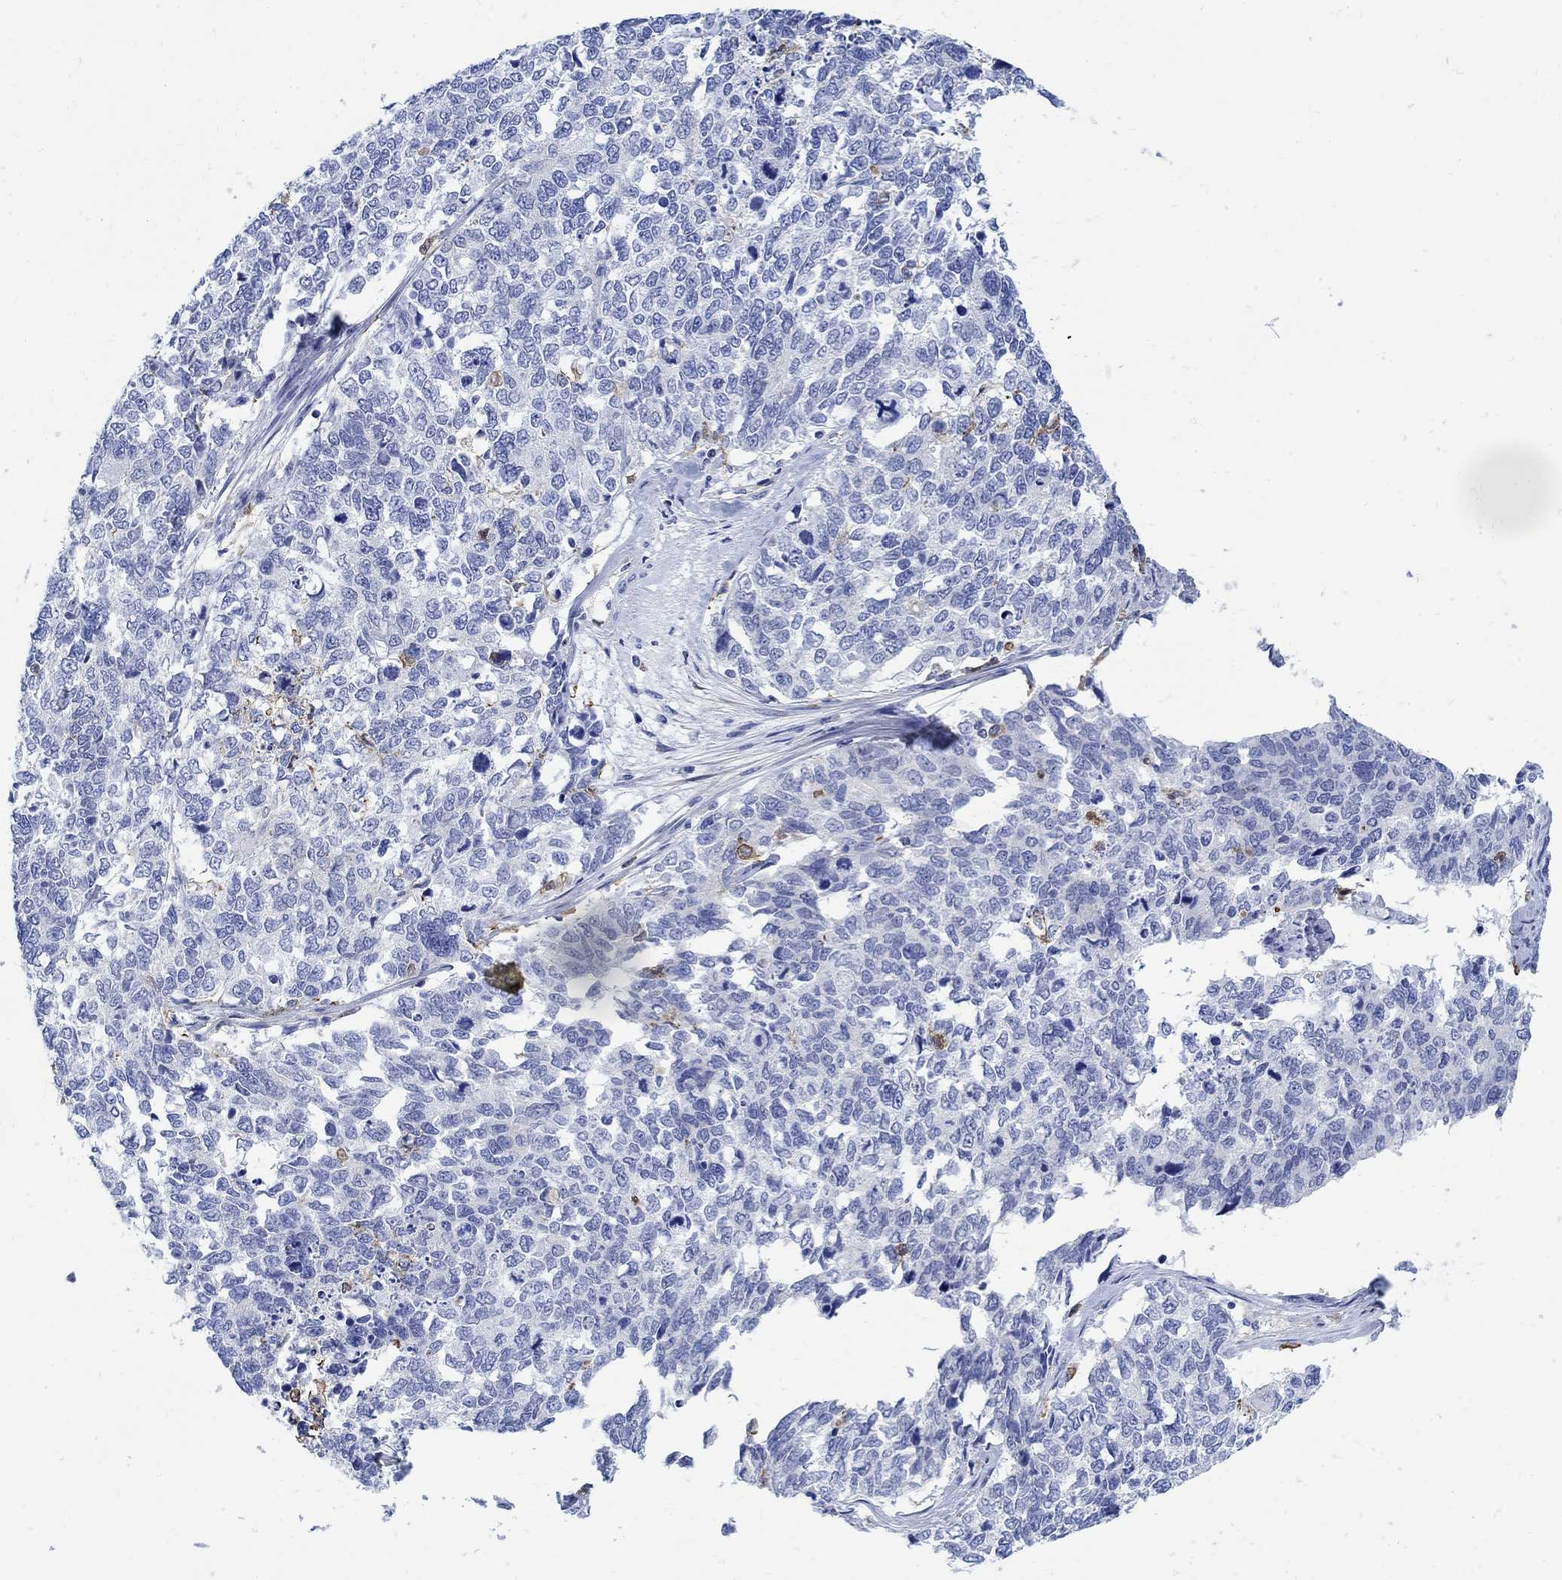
{"staining": {"intensity": "weak", "quantity": "<25%", "location": "cytoplasmic/membranous"}, "tissue": "cervical cancer", "cell_type": "Tumor cells", "image_type": "cancer", "snomed": [{"axis": "morphology", "description": "Squamous cell carcinoma, NOS"}, {"axis": "topography", "description": "Cervix"}], "caption": "Immunohistochemistry photomicrograph of human cervical cancer stained for a protein (brown), which reveals no positivity in tumor cells. The staining is performed using DAB (3,3'-diaminobenzidine) brown chromogen with nuclei counter-stained in using hematoxylin.", "gene": "PHF21B", "patient": {"sex": "female", "age": 63}}